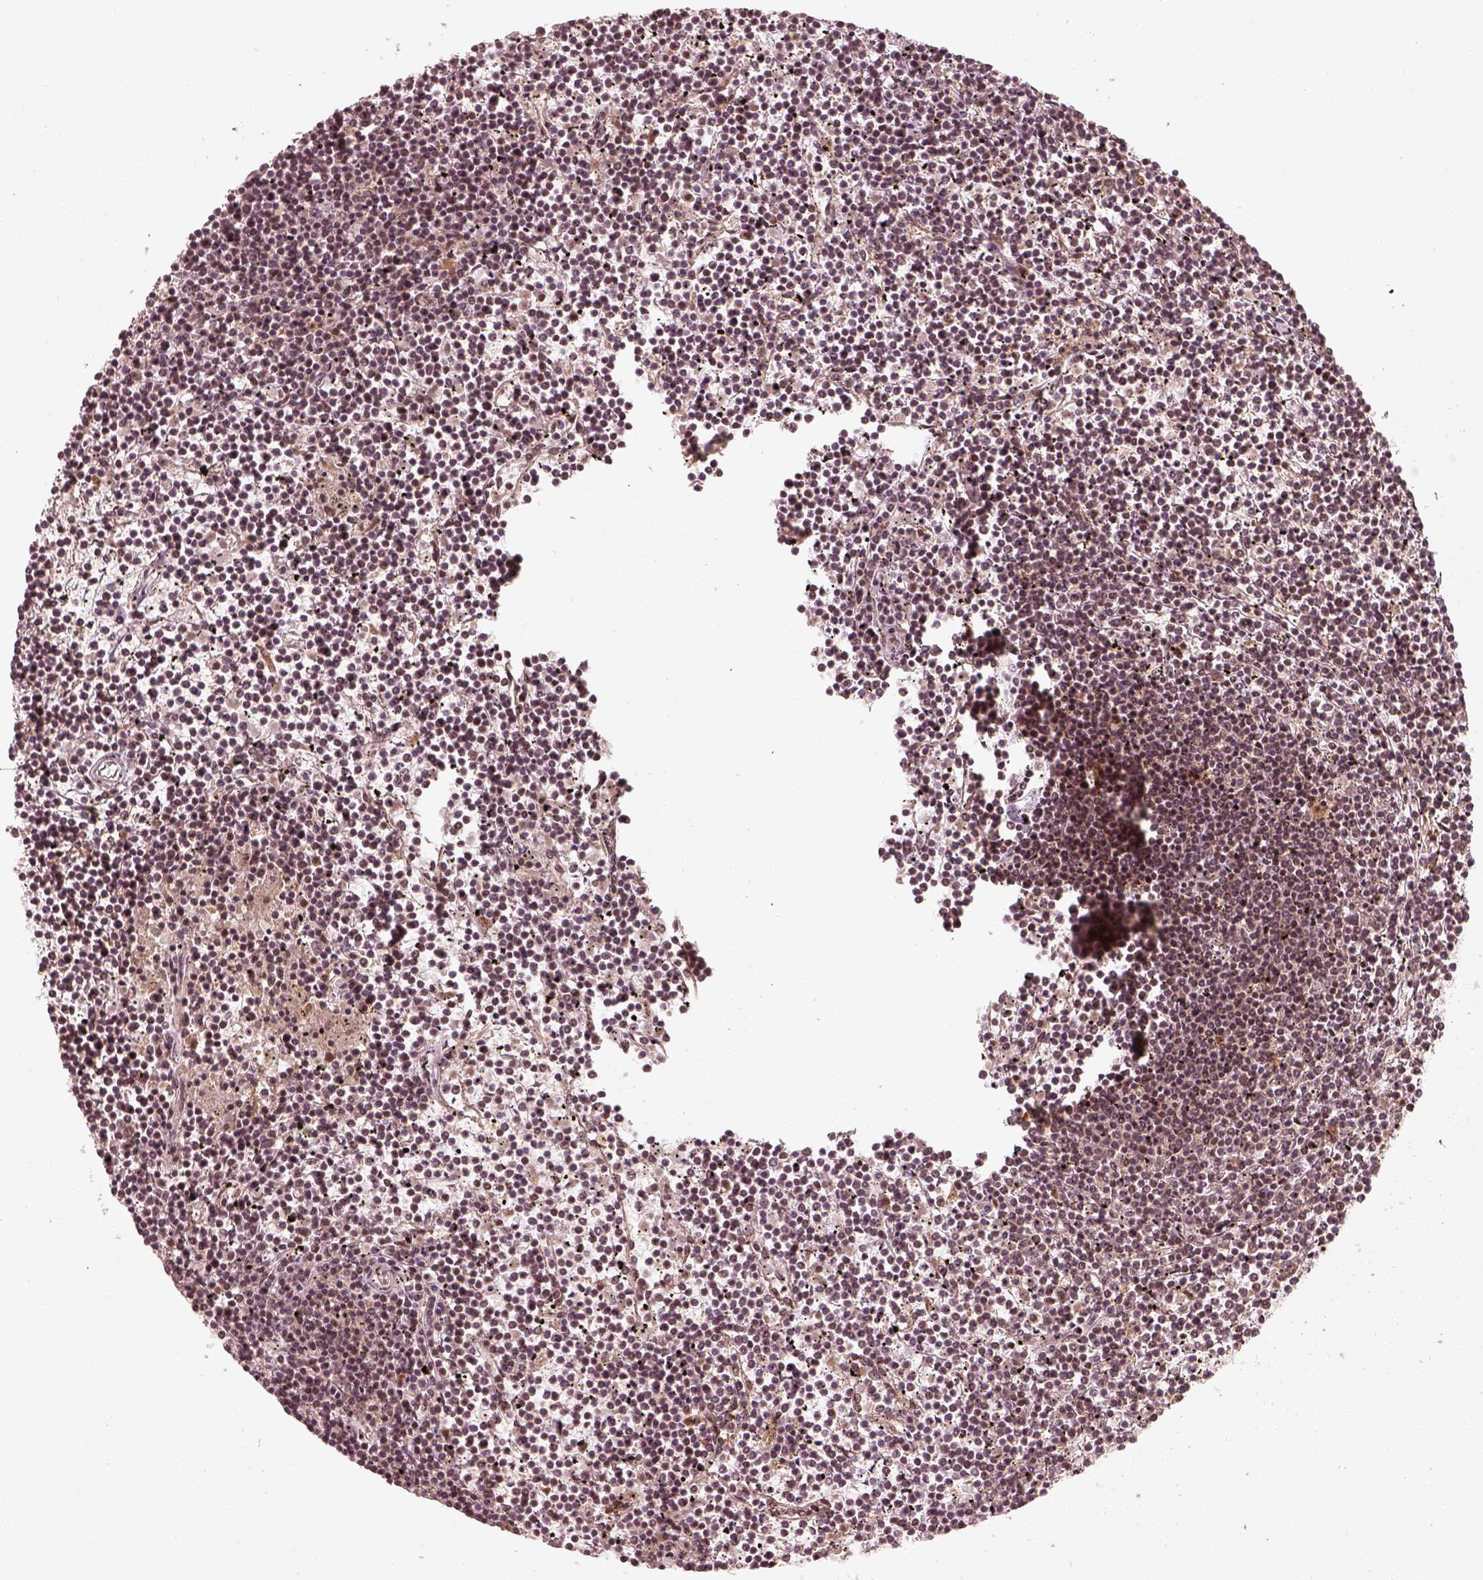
{"staining": {"intensity": "weak", "quantity": "<25%", "location": "nuclear"}, "tissue": "lymphoma", "cell_type": "Tumor cells", "image_type": "cancer", "snomed": [{"axis": "morphology", "description": "Malignant lymphoma, non-Hodgkin's type, Low grade"}, {"axis": "topography", "description": "Spleen"}], "caption": "DAB immunohistochemical staining of malignant lymphoma, non-Hodgkin's type (low-grade) shows no significant expression in tumor cells.", "gene": "GMEB2", "patient": {"sex": "female", "age": 19}}